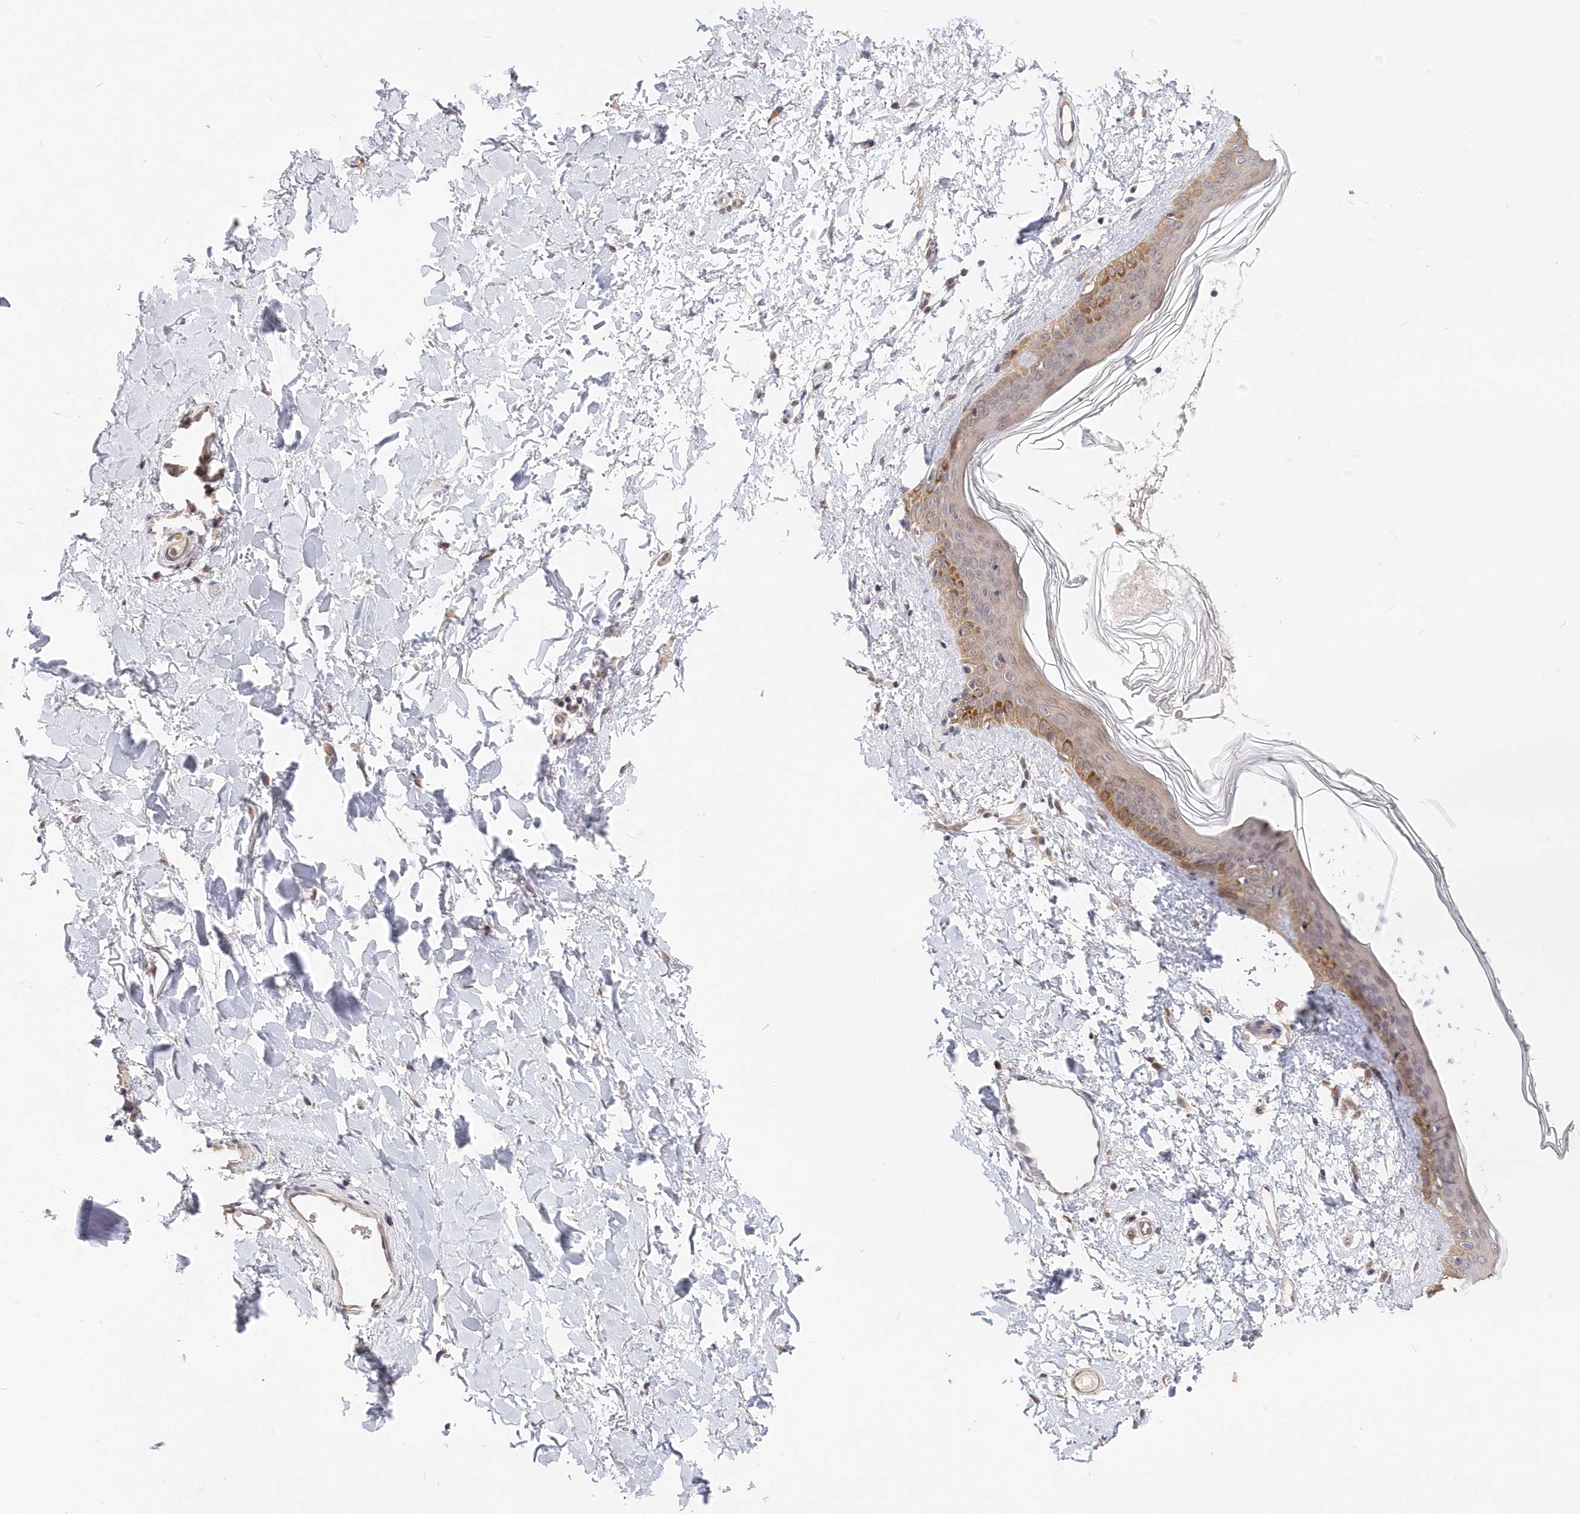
{"staining": {"intensity": "weak", "quantity": ">75%", "location": "cytoplasmic/membranous"}, "tissue": "skin", "cell_type": "Fibroblasts", "image_type": "normal", "snomed": [{"axis": "morphology", "description": "Normal tissue, NOS"}, {"axis": "topography", "description": "Skin"}], "caption": "Weak cytoplasmic/membranous staining for a protein is appreciated in about >75% of fibroblasts of unremarkable skin using IHC.", "gene": "KATNA1", "patient": {"sex": "female", "age": 58}}